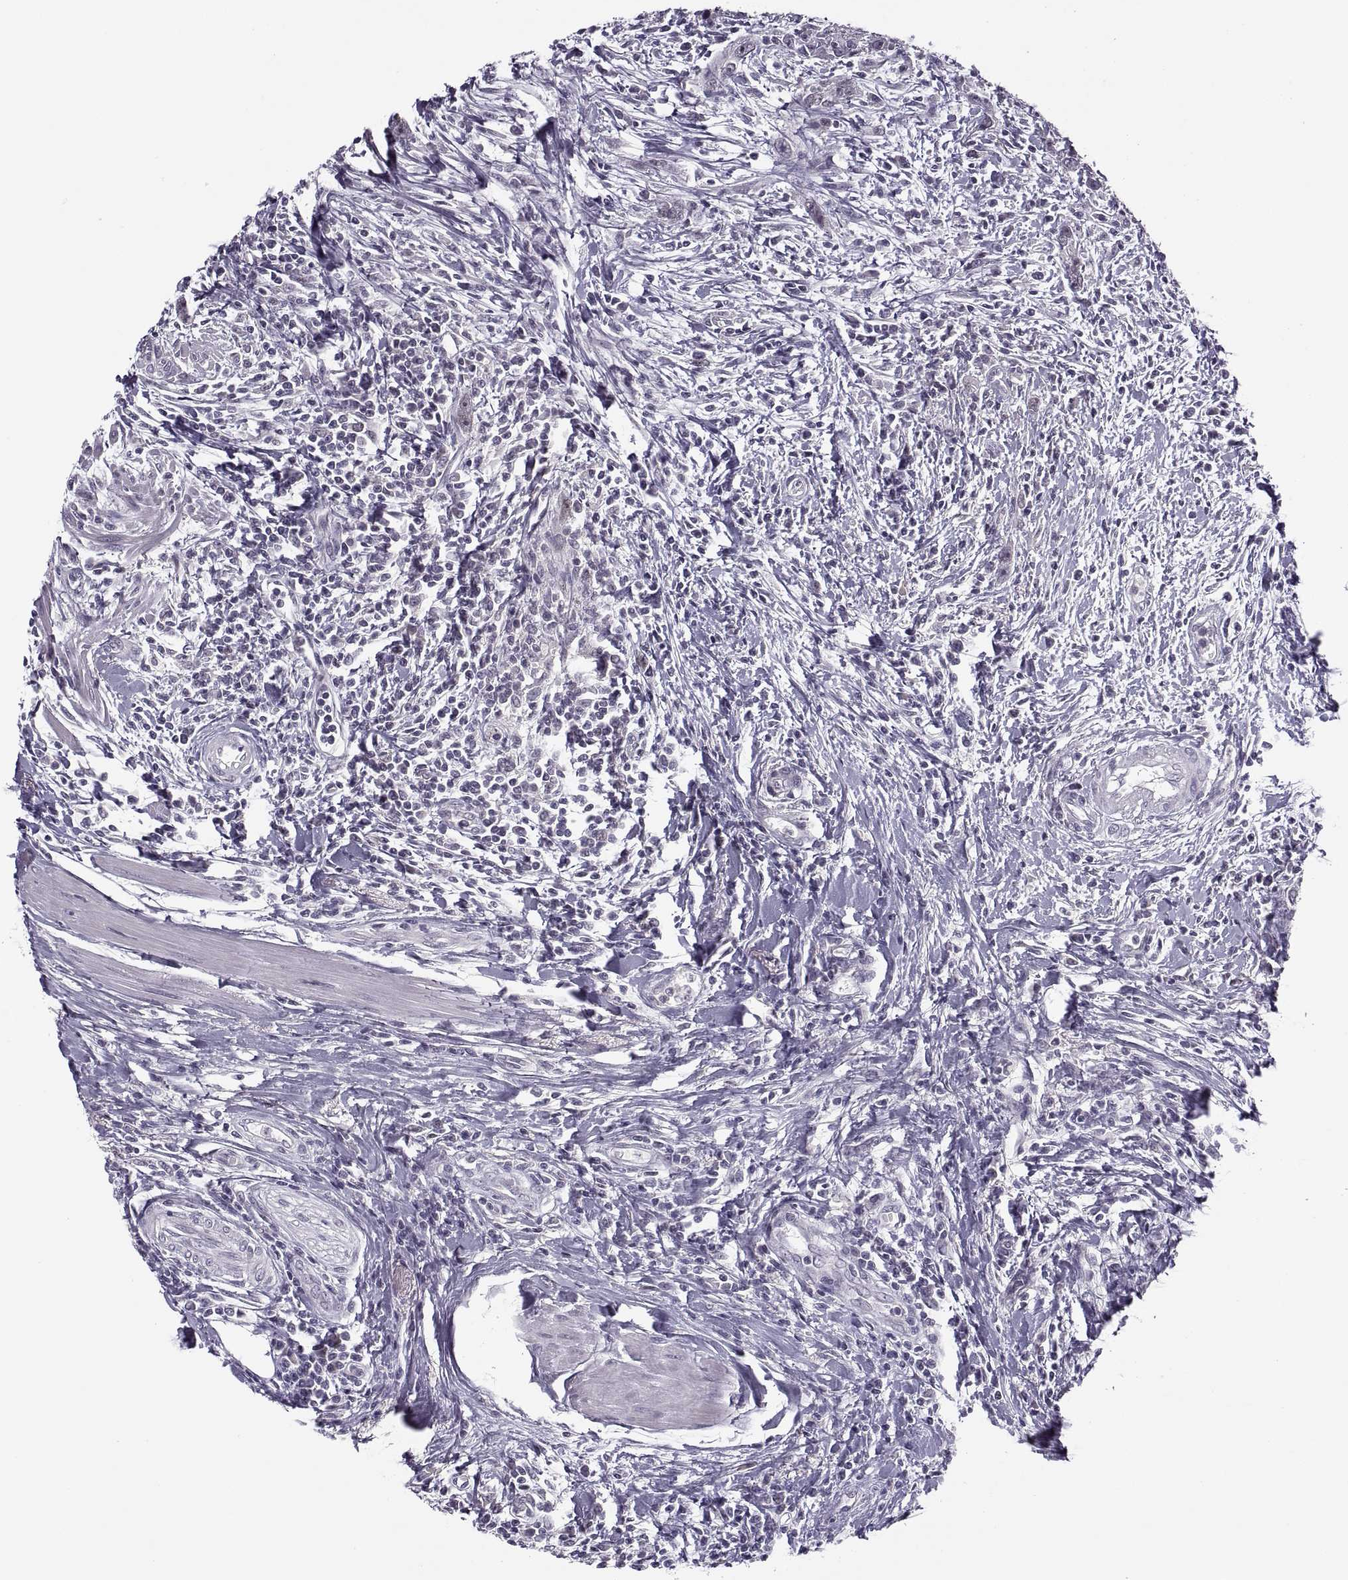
{"staining": {"intensity": "negative", "quantity": "none", "location": "none"}, "tissue": "urothelial cancer", "cell_type": "Tumor cells", "image_type": "cancer", "snomed": [{"axis": "morphology", "description": "Urothelial carcinoma, High grade"}, {"axis": "topography", "description": "Urinary bladder"}], "caption": "This image is of urothelial carcinoma (high-grade) stained with immunohistochemistry (IHC) to label a protein in brown with the nuclei are counter-stained blue. There is no expression in tumor cells. Nuclei are stained in blue.", "gene": "CACNA1F", "patient": {"sex": "male", "age": 83}}